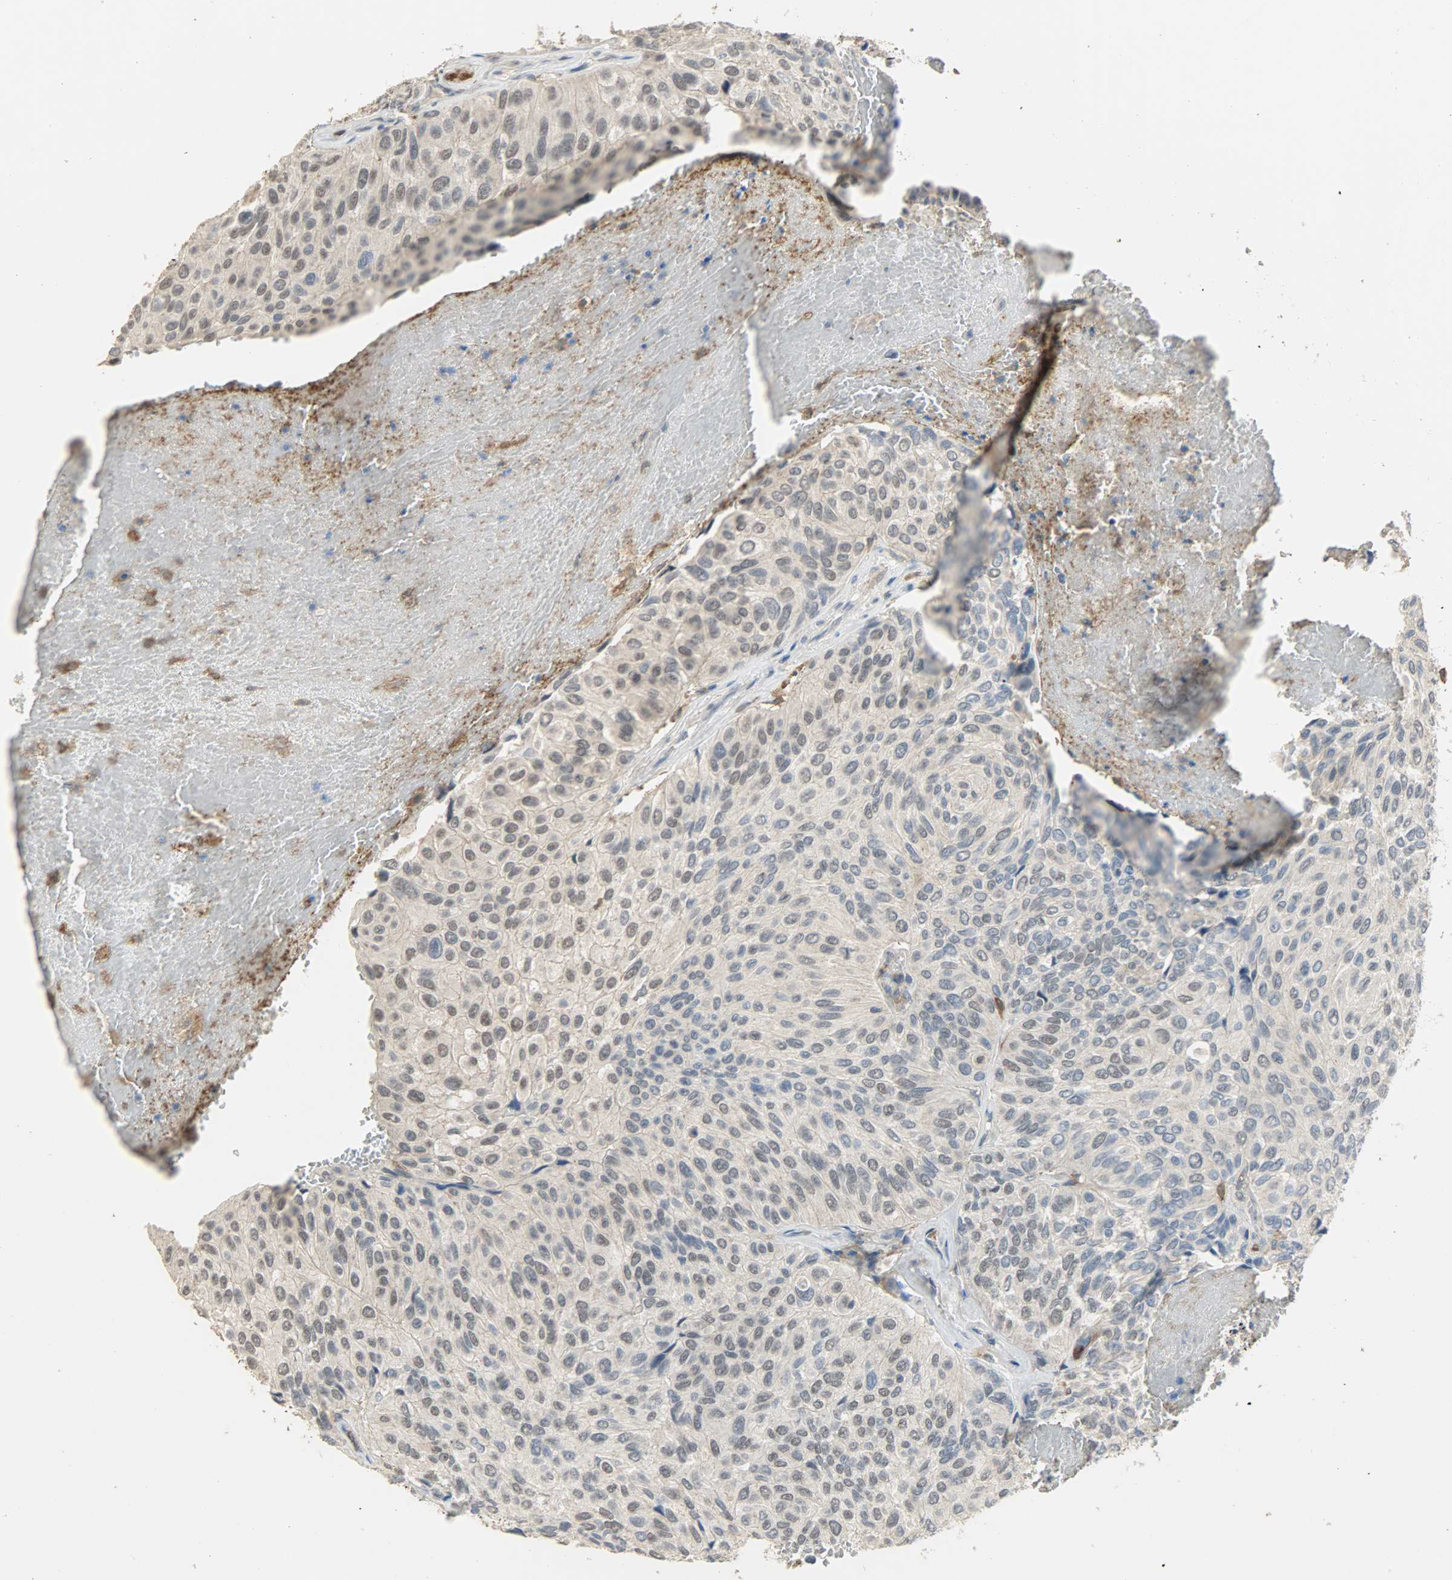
{"staining": {"intensity": "negative", "quantity": "none", "location": "none"}, "tissue": "urothelial cancer", "cell_type": "Tumor cells", "image_type": "cancer", "snomed": [{"axis": "morphology", "description": "Urothelial carcinoma, High grade"}, {"axis": "topography", "description": "Urinary bladder"}], "caption": "This is a photomicrograph of immunohistochemistry (IHC) staining of urothelial cancer, which shows no expression in tumor cells.", "gene": "SKAP2", "patient": {"sex": "male", "age": 66}}